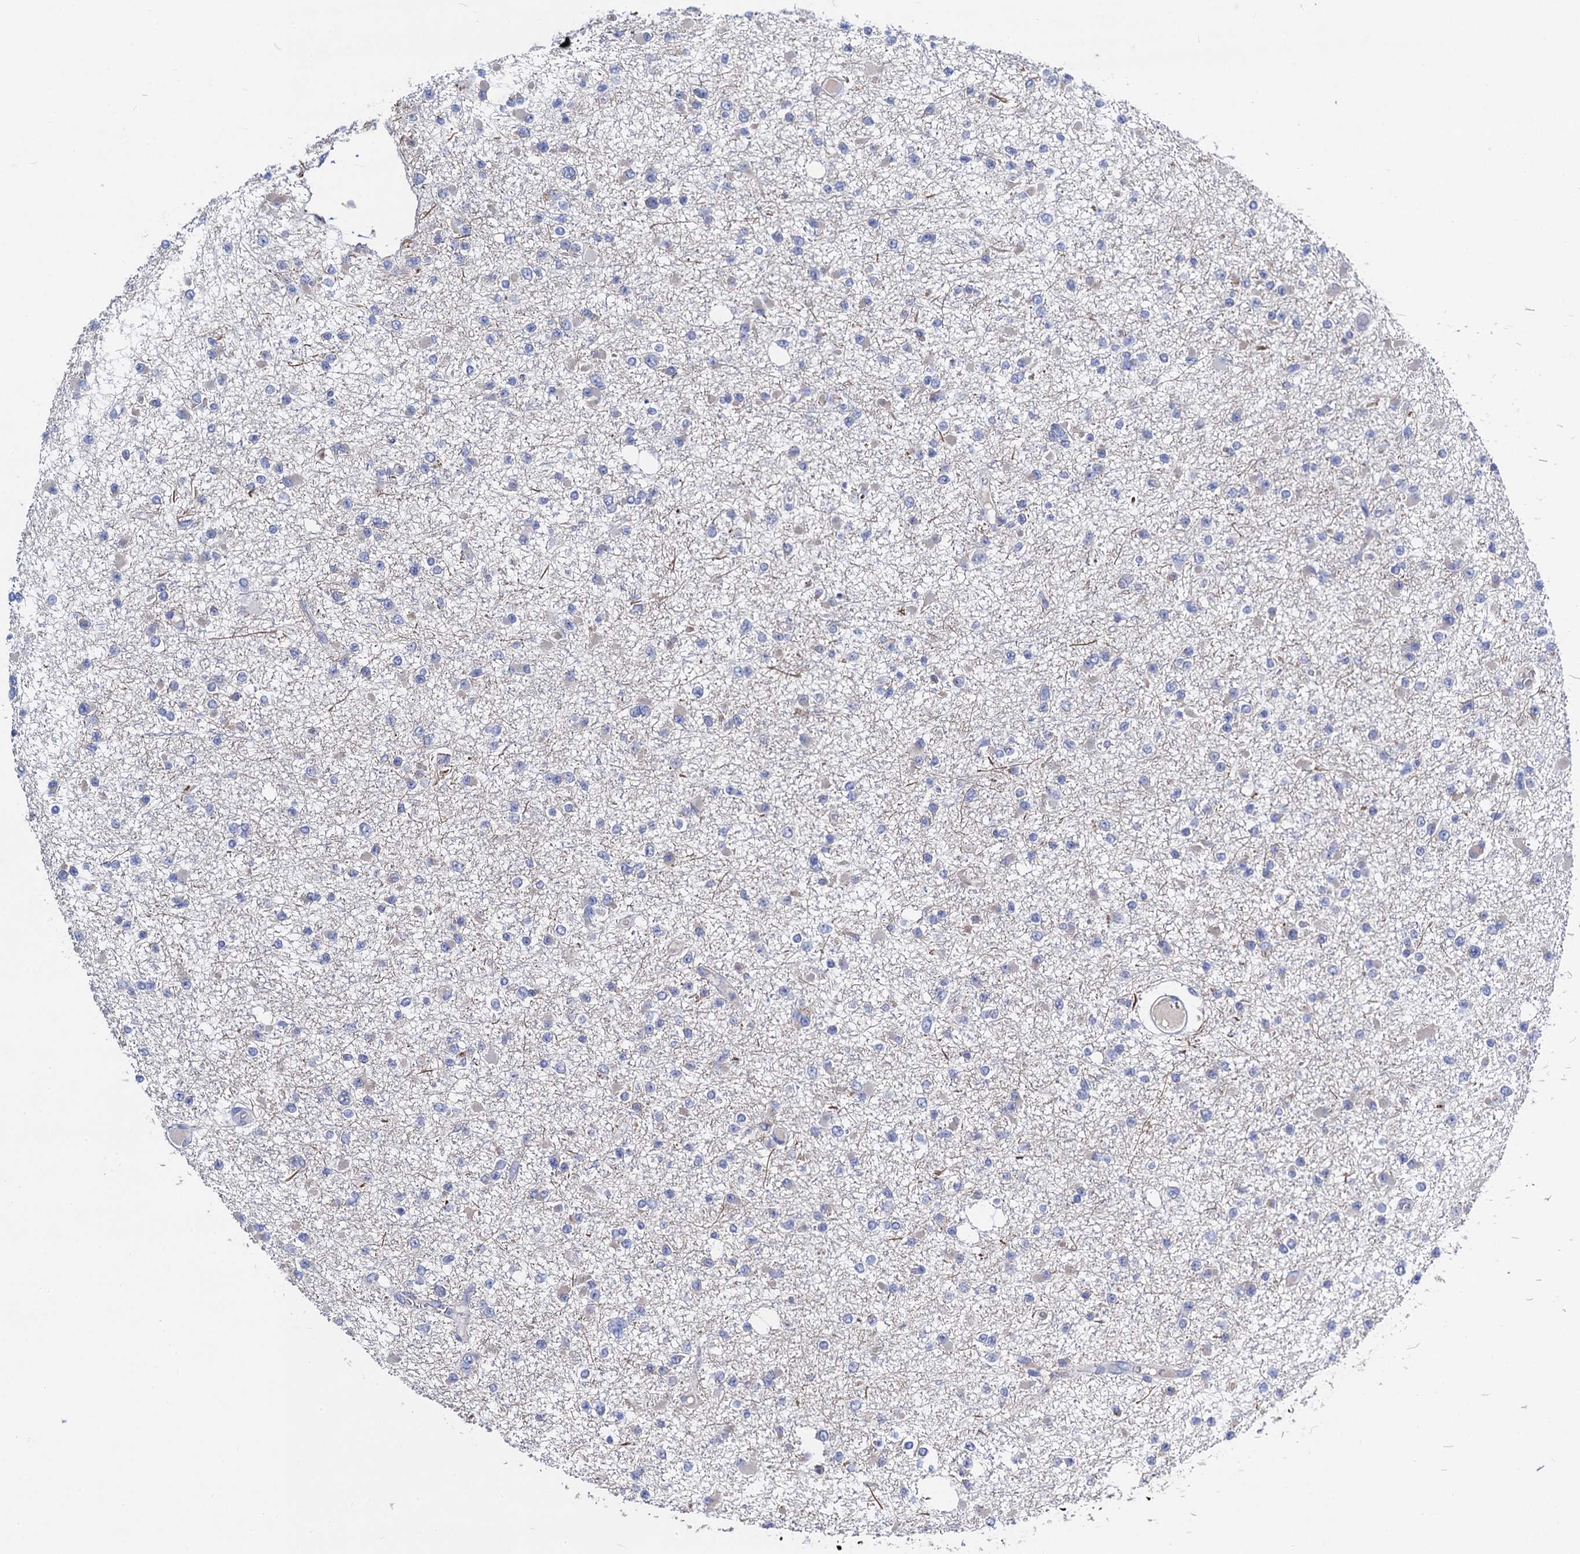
{"staining": {"intensity": "negative", "quantity": "none", "location": "none"}, "tissue": "glioma", "cell_type": "Tumor cells", "image_type": "cancer", "snomed": [{"axis": "morphology", "description": "Glioma, malignant, Low grade"}, {"axis": "topography", "description": "Brain"}], "caption": "There is no significant positivity in tumor cells of glioma. (Stains: DAB (3,3'-diaminobenzidine) immunohistochemistry (IHC) with hematoxylin counter stain, Microscopy: brightfield microscopy at high magnification).", "gene": "FREM3", "patient": {"sex": "female", "age": 22}}